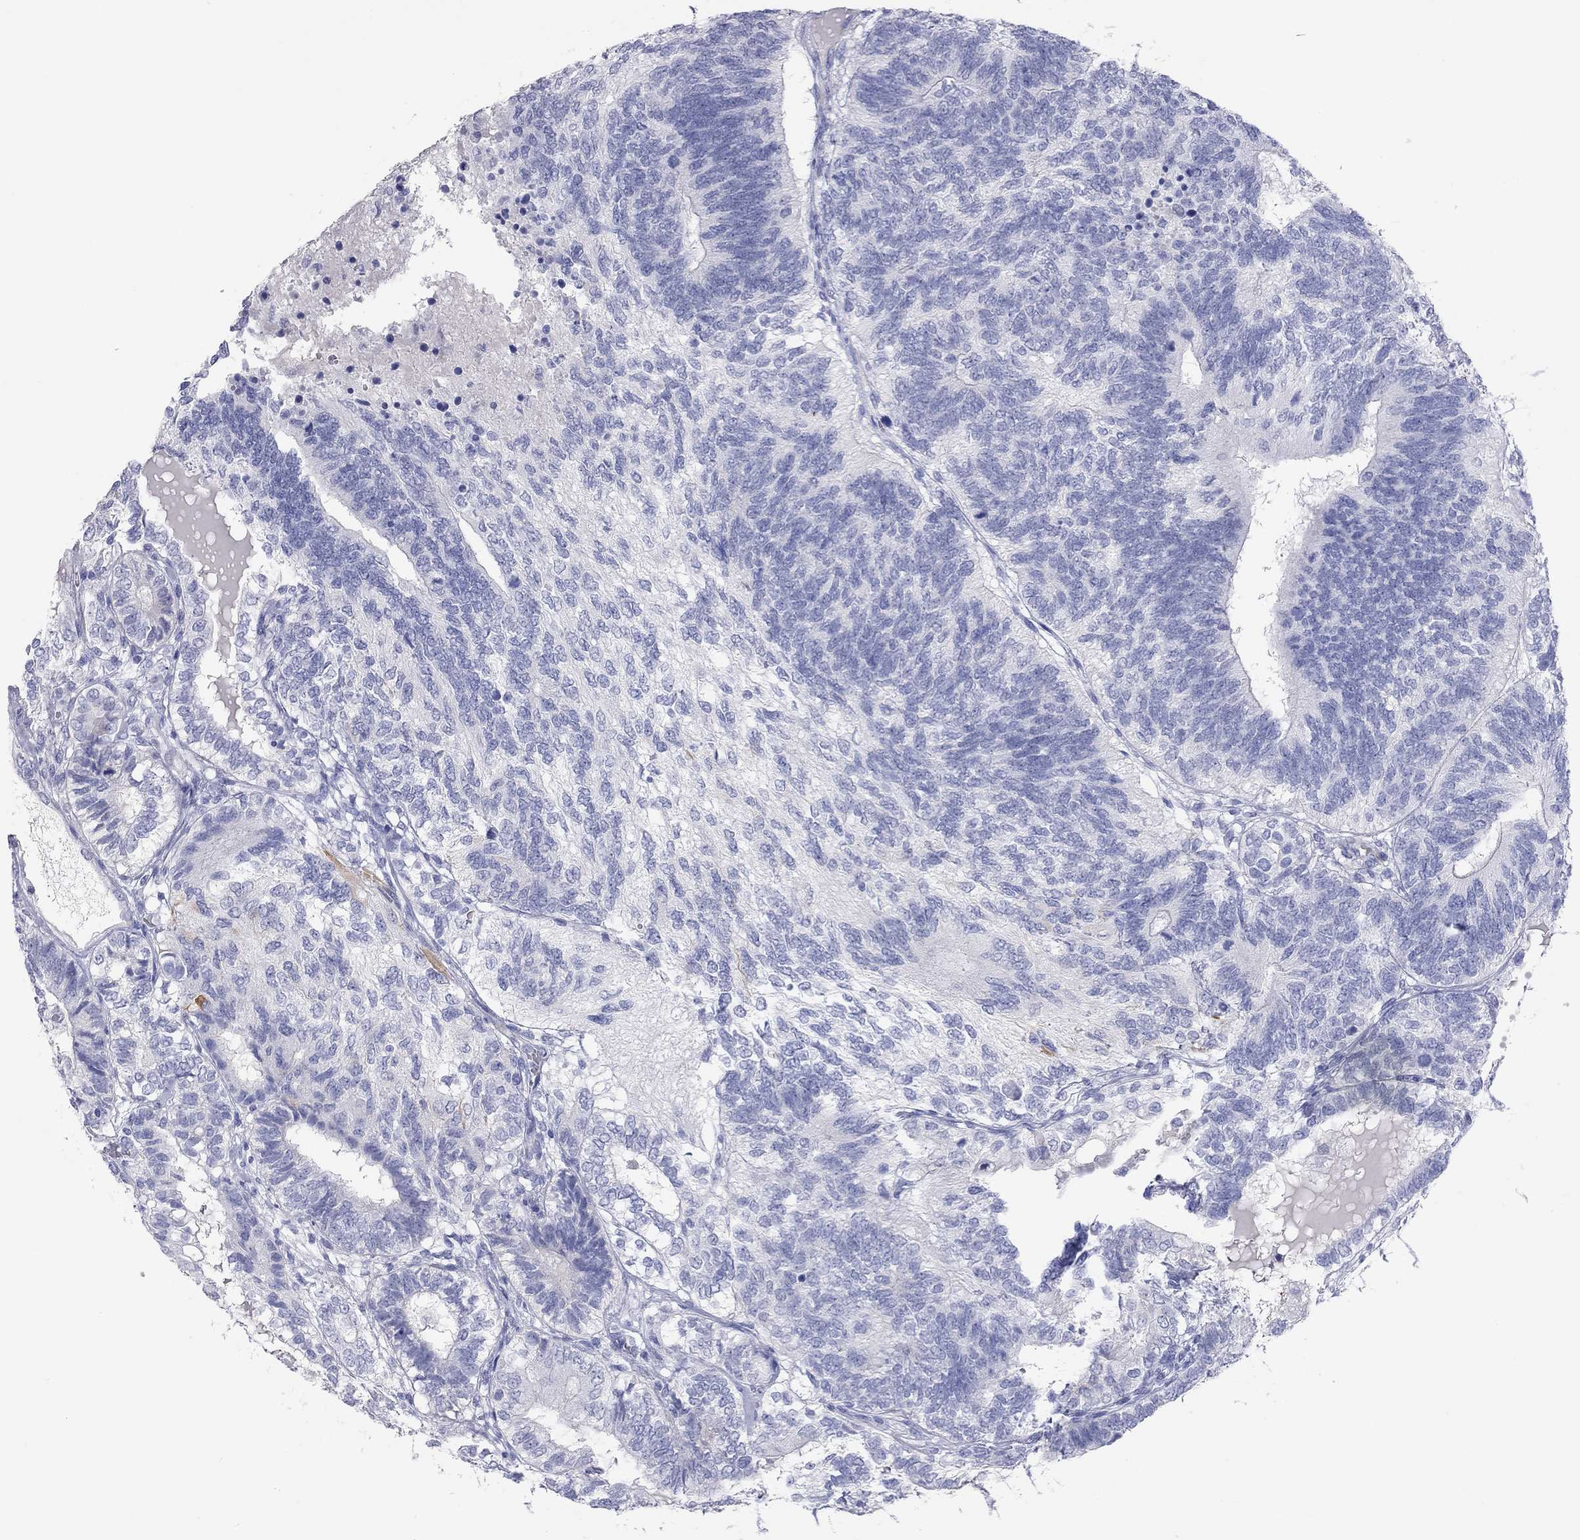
{"staining": {"intensity": "negative", "quantity": "none", "location": "none"}, "tissue": "testis cancer", "cell_type": "Tumor cells", "image_type": "cancer", "snomed": [{"axis": "morphology", "description": "Seminoma, NOS"}, {"axis": "morphology", "description": "Carcinoma, Embryonal, NOS"}, {"axis": "topography", "description": "Testis"}], "caption": "The histopathology image shows no staining of tumor cells in testis cancer. (DAB immunohistochemistry visualized using brightfield microscopy, high magnification).", "gene": "PCDHGC5", "patient": {"sex": "male", "age": 41}}